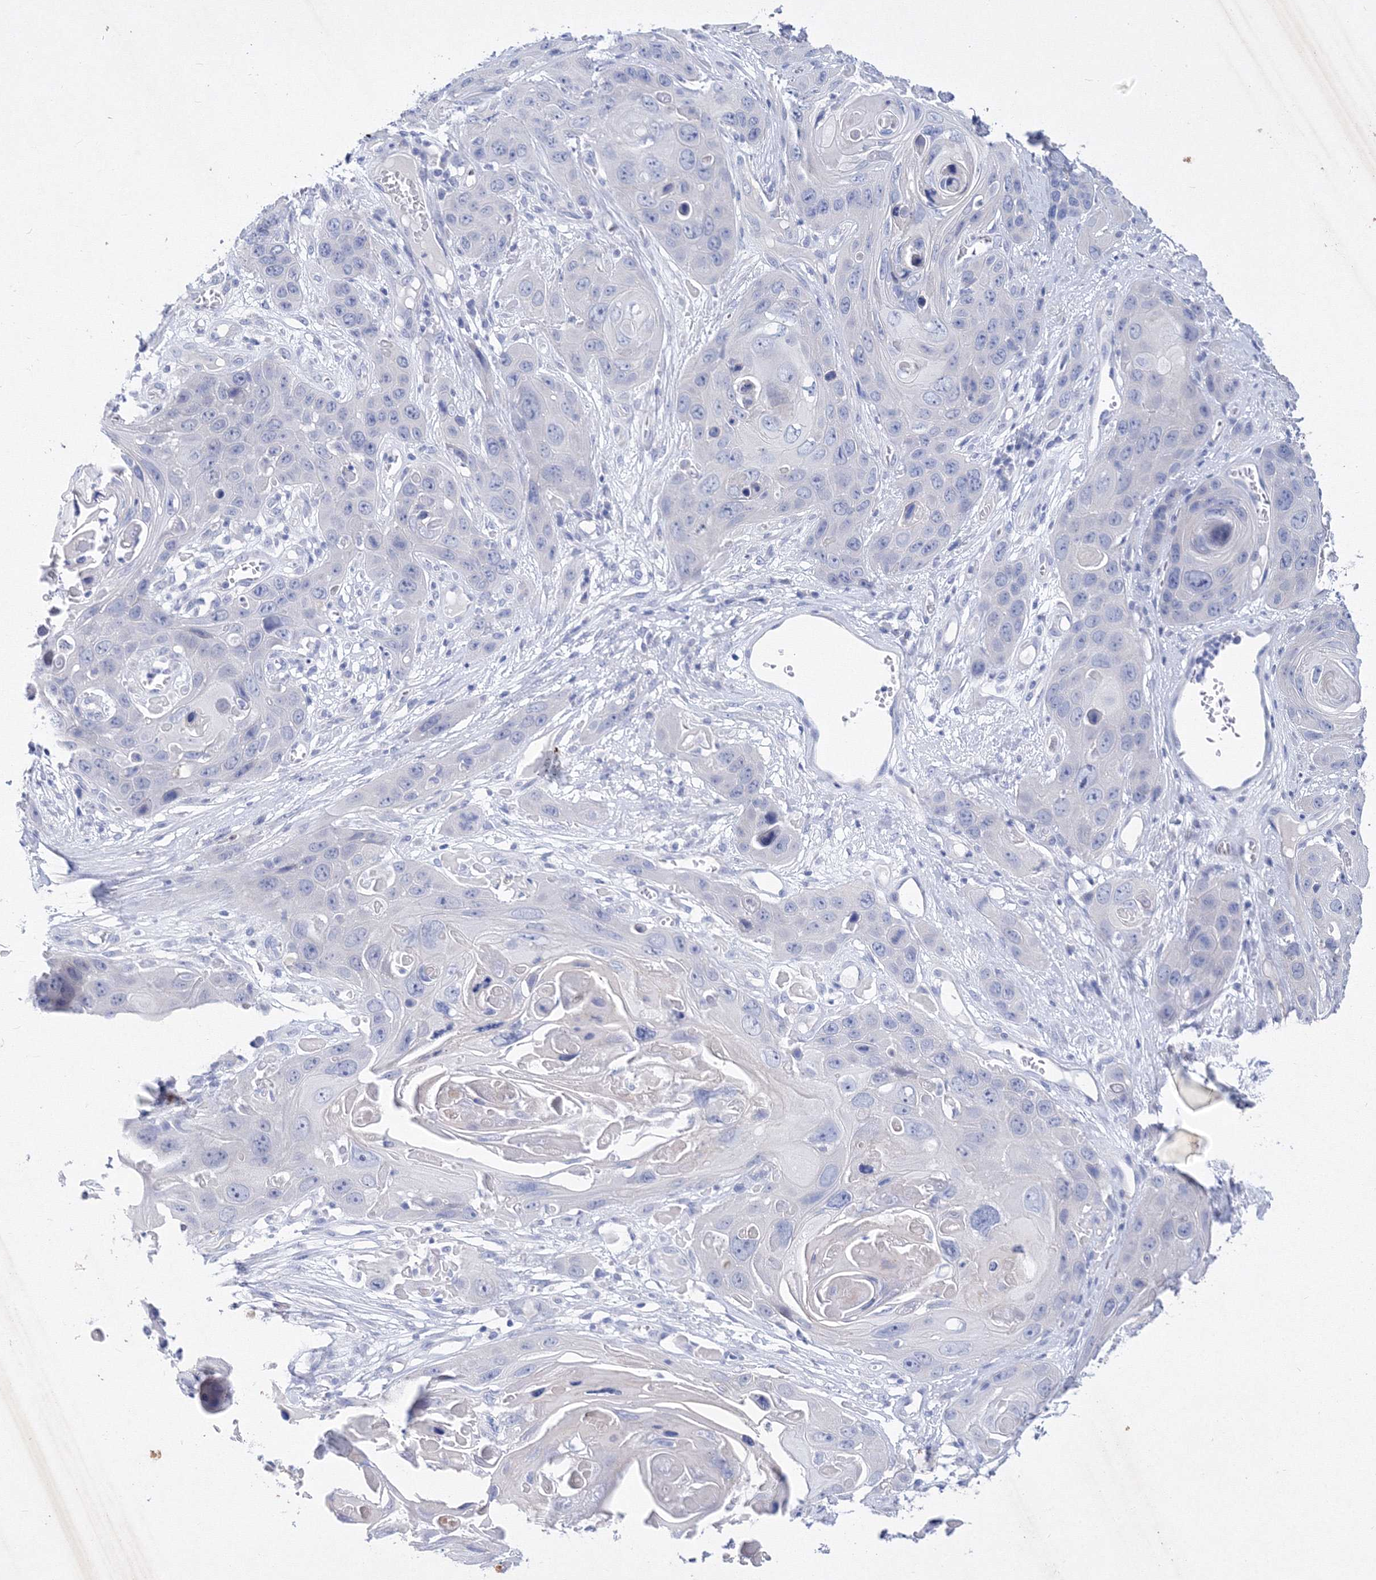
{"staining": {"intensity": "negative", "quantity": "none", "location": "none"}, "tissue": "skin cancer", "cell_type": "Tumor cells", "image_type": "cancer", "snomed": [{"axis": "morphology", "description": "Squamous cell carcinoma, NOS"}, {"axis": "topography", "description": "Skin"}], "caption": "An image of skin squamous cell carcinoma stained for a protein reveals no brown staining in tumor cells.", "gene": "GPN1", "patient": {"sex": "male", "age": 55}}